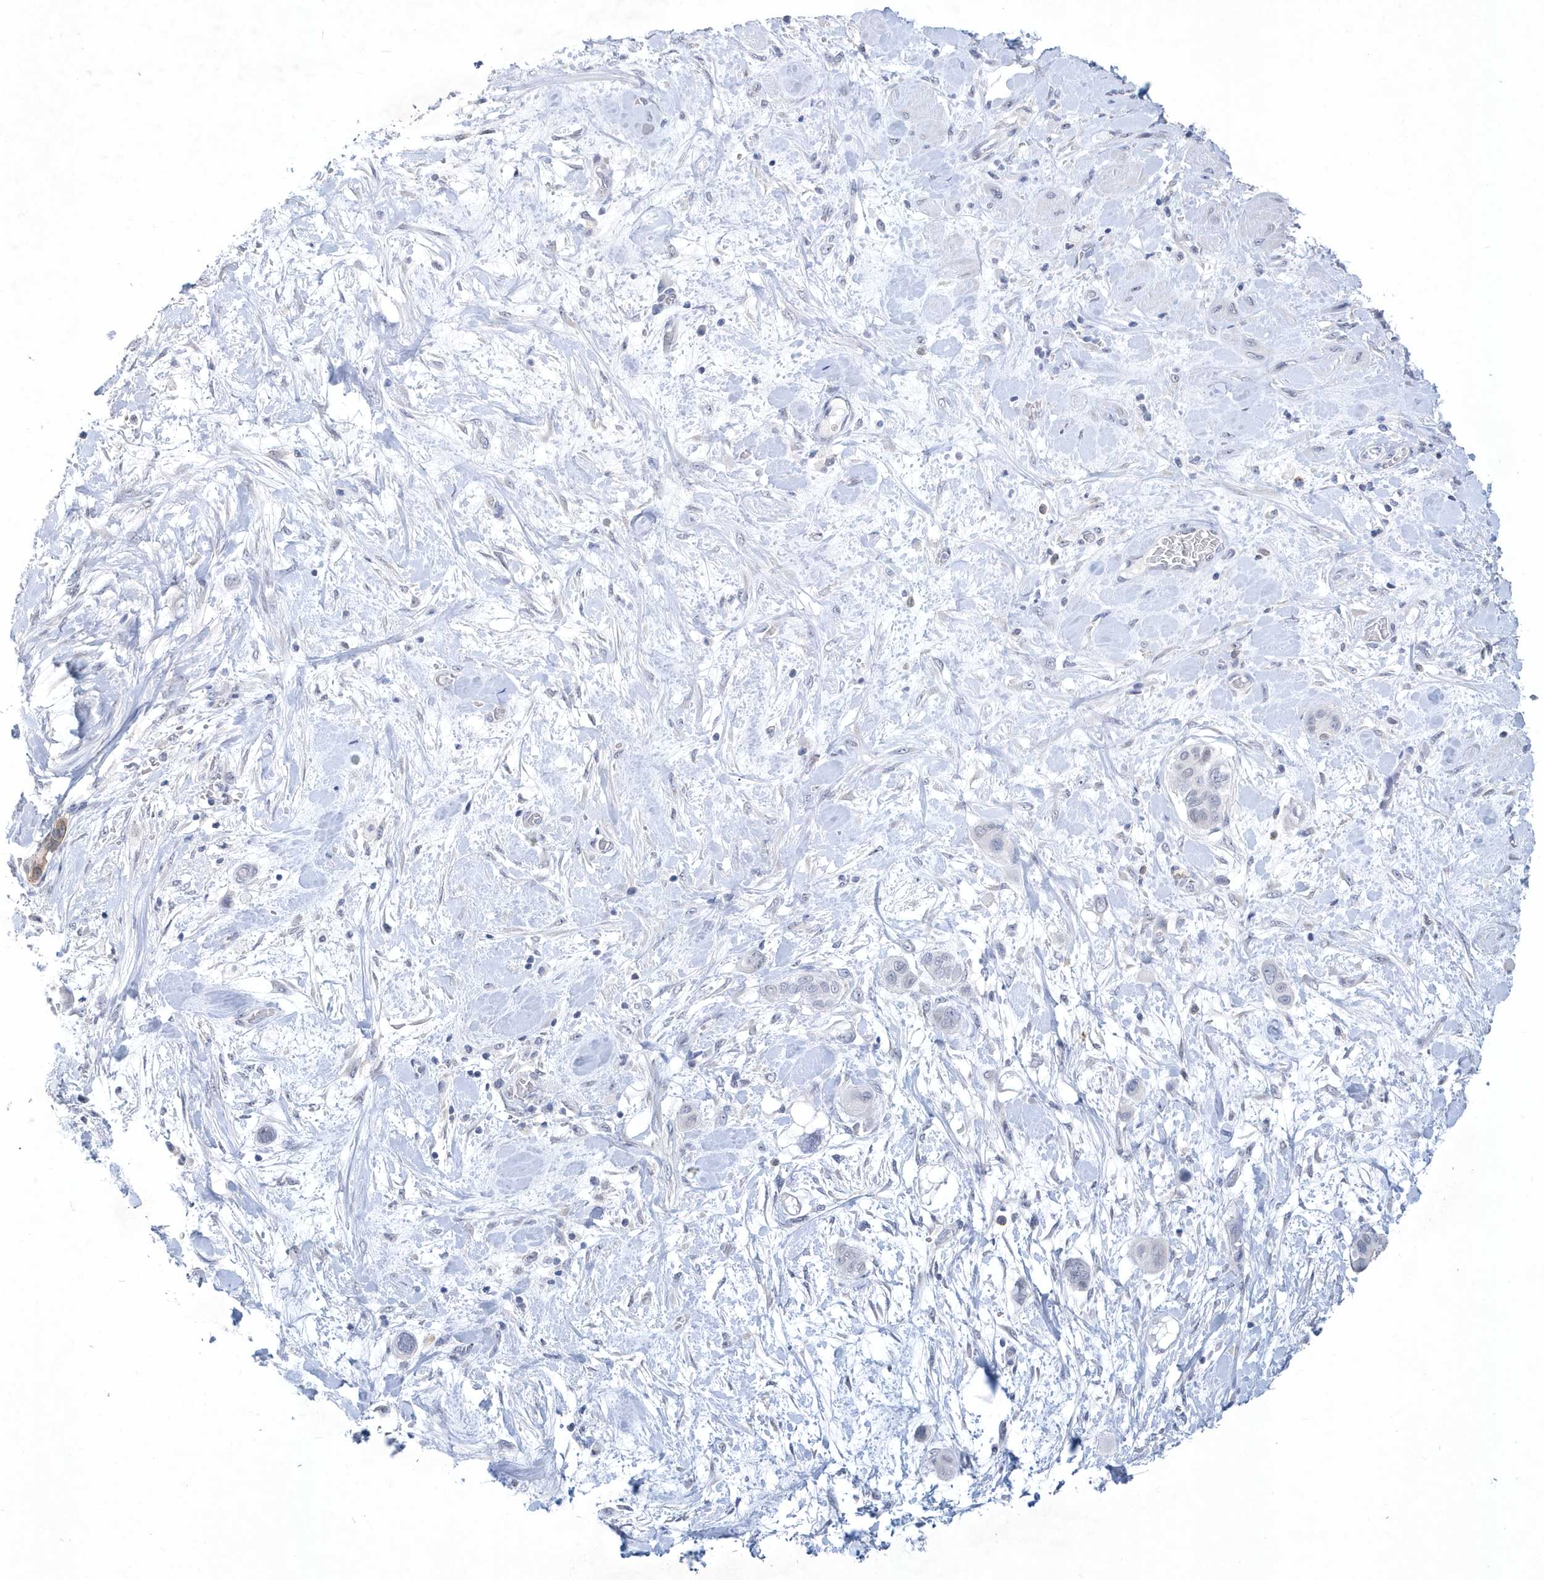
{"staining": {"intensity": "negative", "quantity": "none", "location": "none"}, "tissue": "pancreatic cancer", "cell_type": "Tumor cells", "image_type": "cancer", "snomed": [{"axis": "morphology", "description": "Adenocarcinoma, NOS"}, {"axis": "topography", "description": "Pancreas"}], "caption": "There is no significant expression in tumor cells of pancreatic cancer.", "gene": "SRGAP3", "patient": {"sex": "male", "age": 68}}